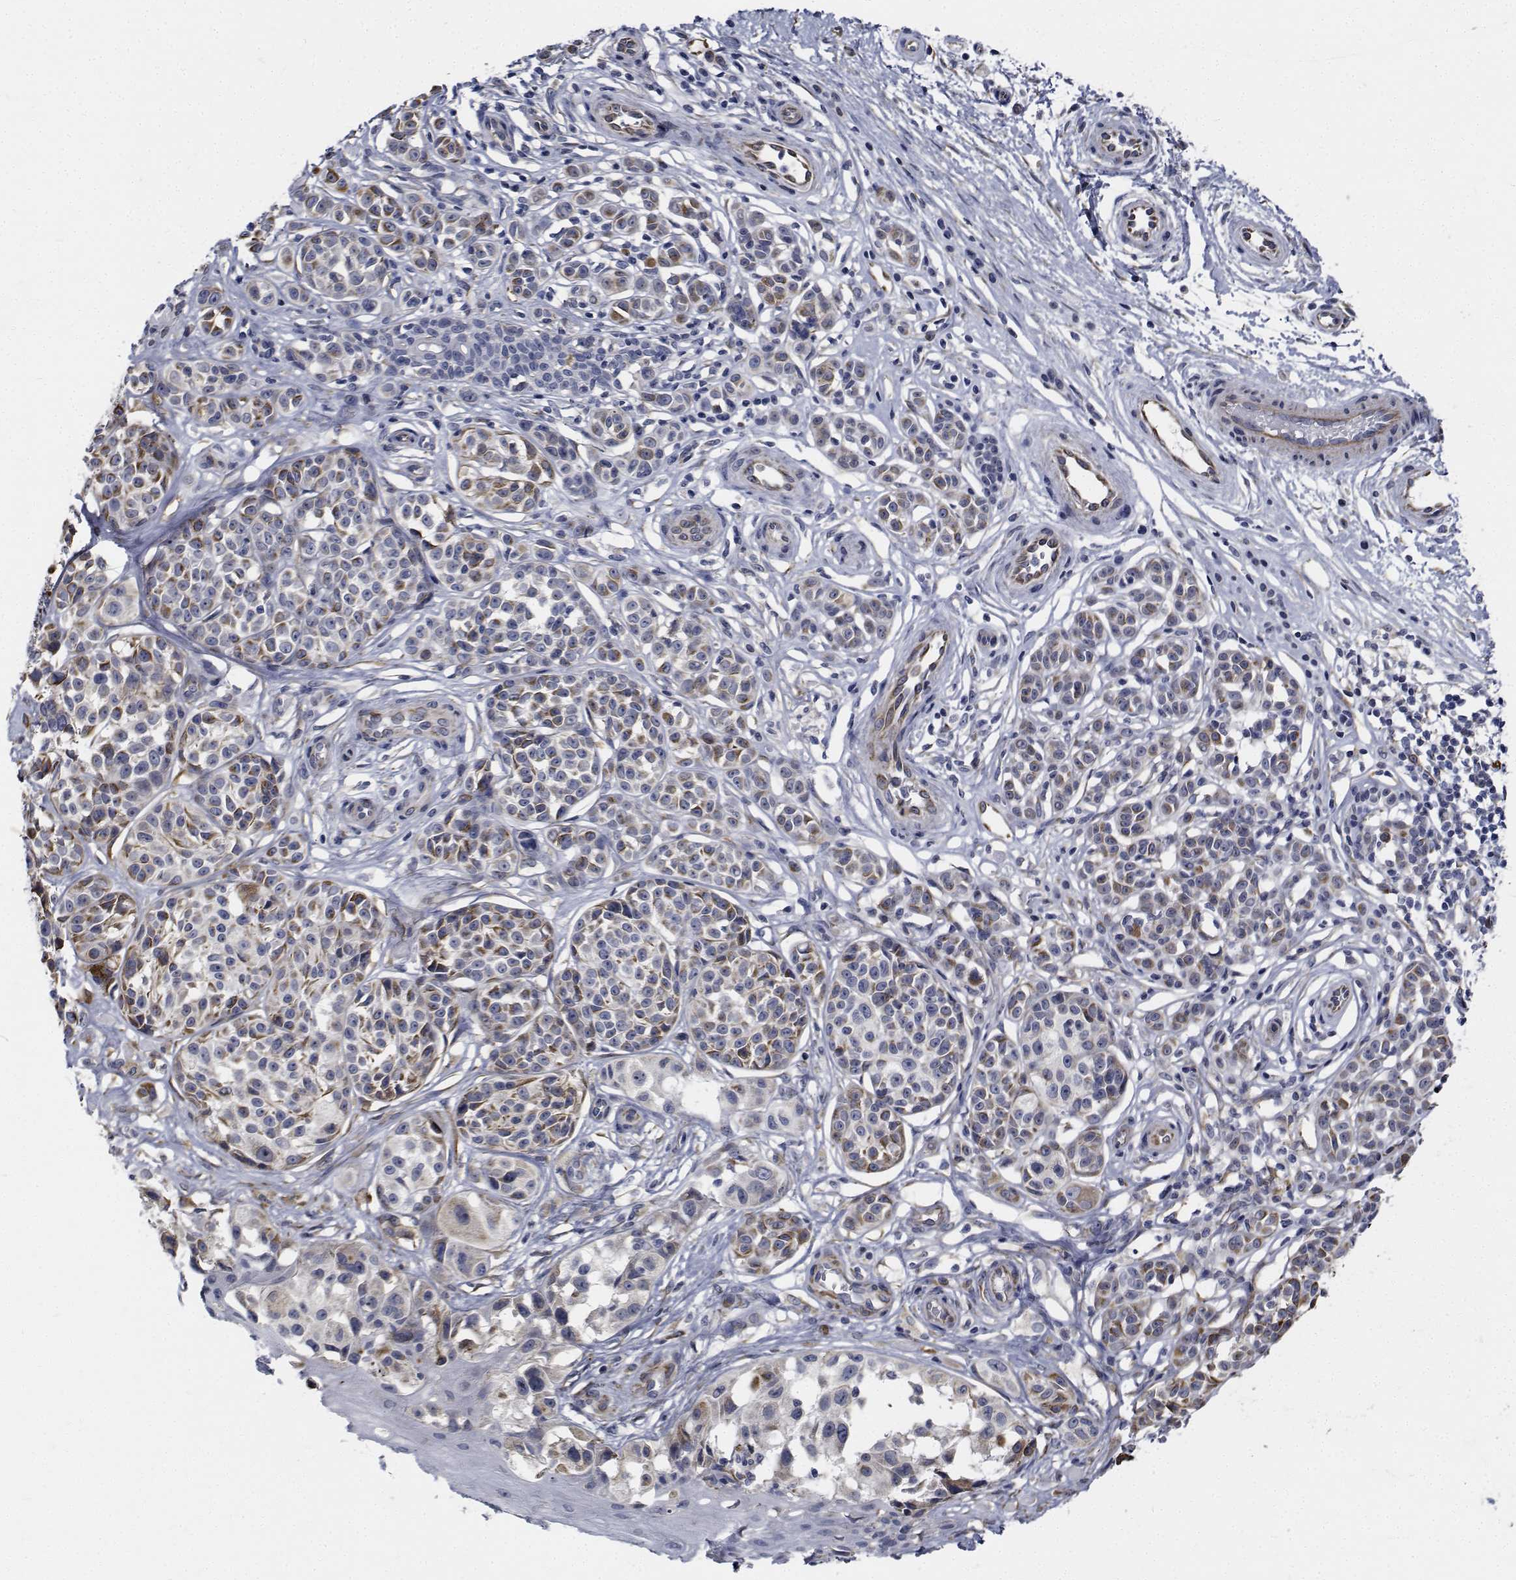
{"staining": {"intensity": "weak", "quantity": "<25%", "location": "cytoplasmic/membranous"}, "tissue": "melanoma", "cell_type": "Tumor cells", "image_type": "cancer", "snomed": [{"axis": "morphology", "description": "Malignant melanoma, NOS"}, {"axis": "topography", "description": "Skin"}], "caption": "Malignant melanoma was stained to show a protein in brown. There is no significant positivity in tumor cells.", "gene": "TTBK1", "patient": {"sex": "female", "age": 90}}